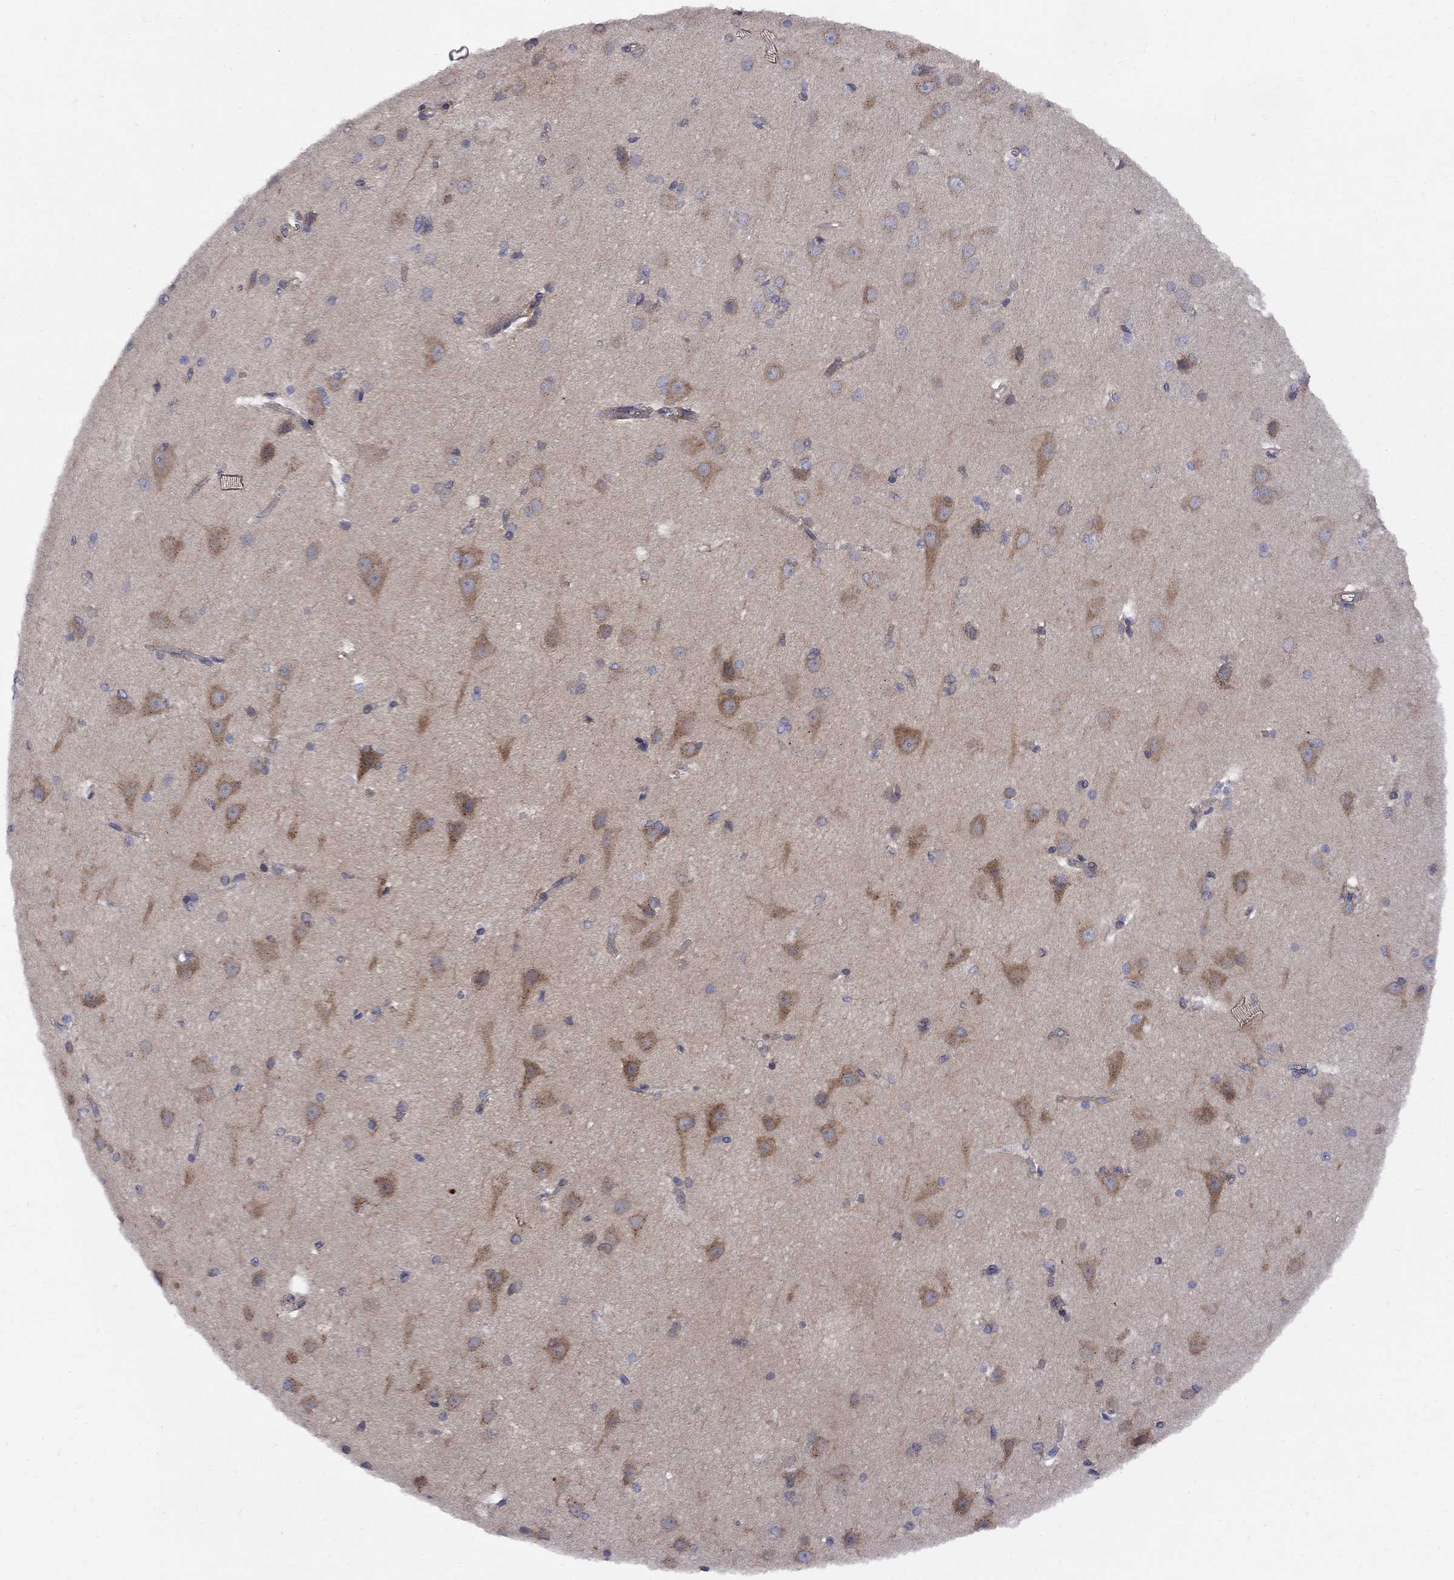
{"staining": {"intensity": "negative", "quantity": "none", "location": "none"}, "tissue": "cerebral cortex", "cell_type": "Endothelial cells", "image_type": "normal", "snomed": [{"axis": "morphology", "description": "Normal tissue, NOS"}, {"axis": "topography", "description": "Cerebral cortex"}], "caption": "Immunohistochemical staining of unremarkable cerebral cortex displays no significant staining in endothelial cells. (Immunohistochemistry, brightfield microscopy, high magnification).", "gene": "MTHFR", "patient": {"sex": "male", "age": 37}}